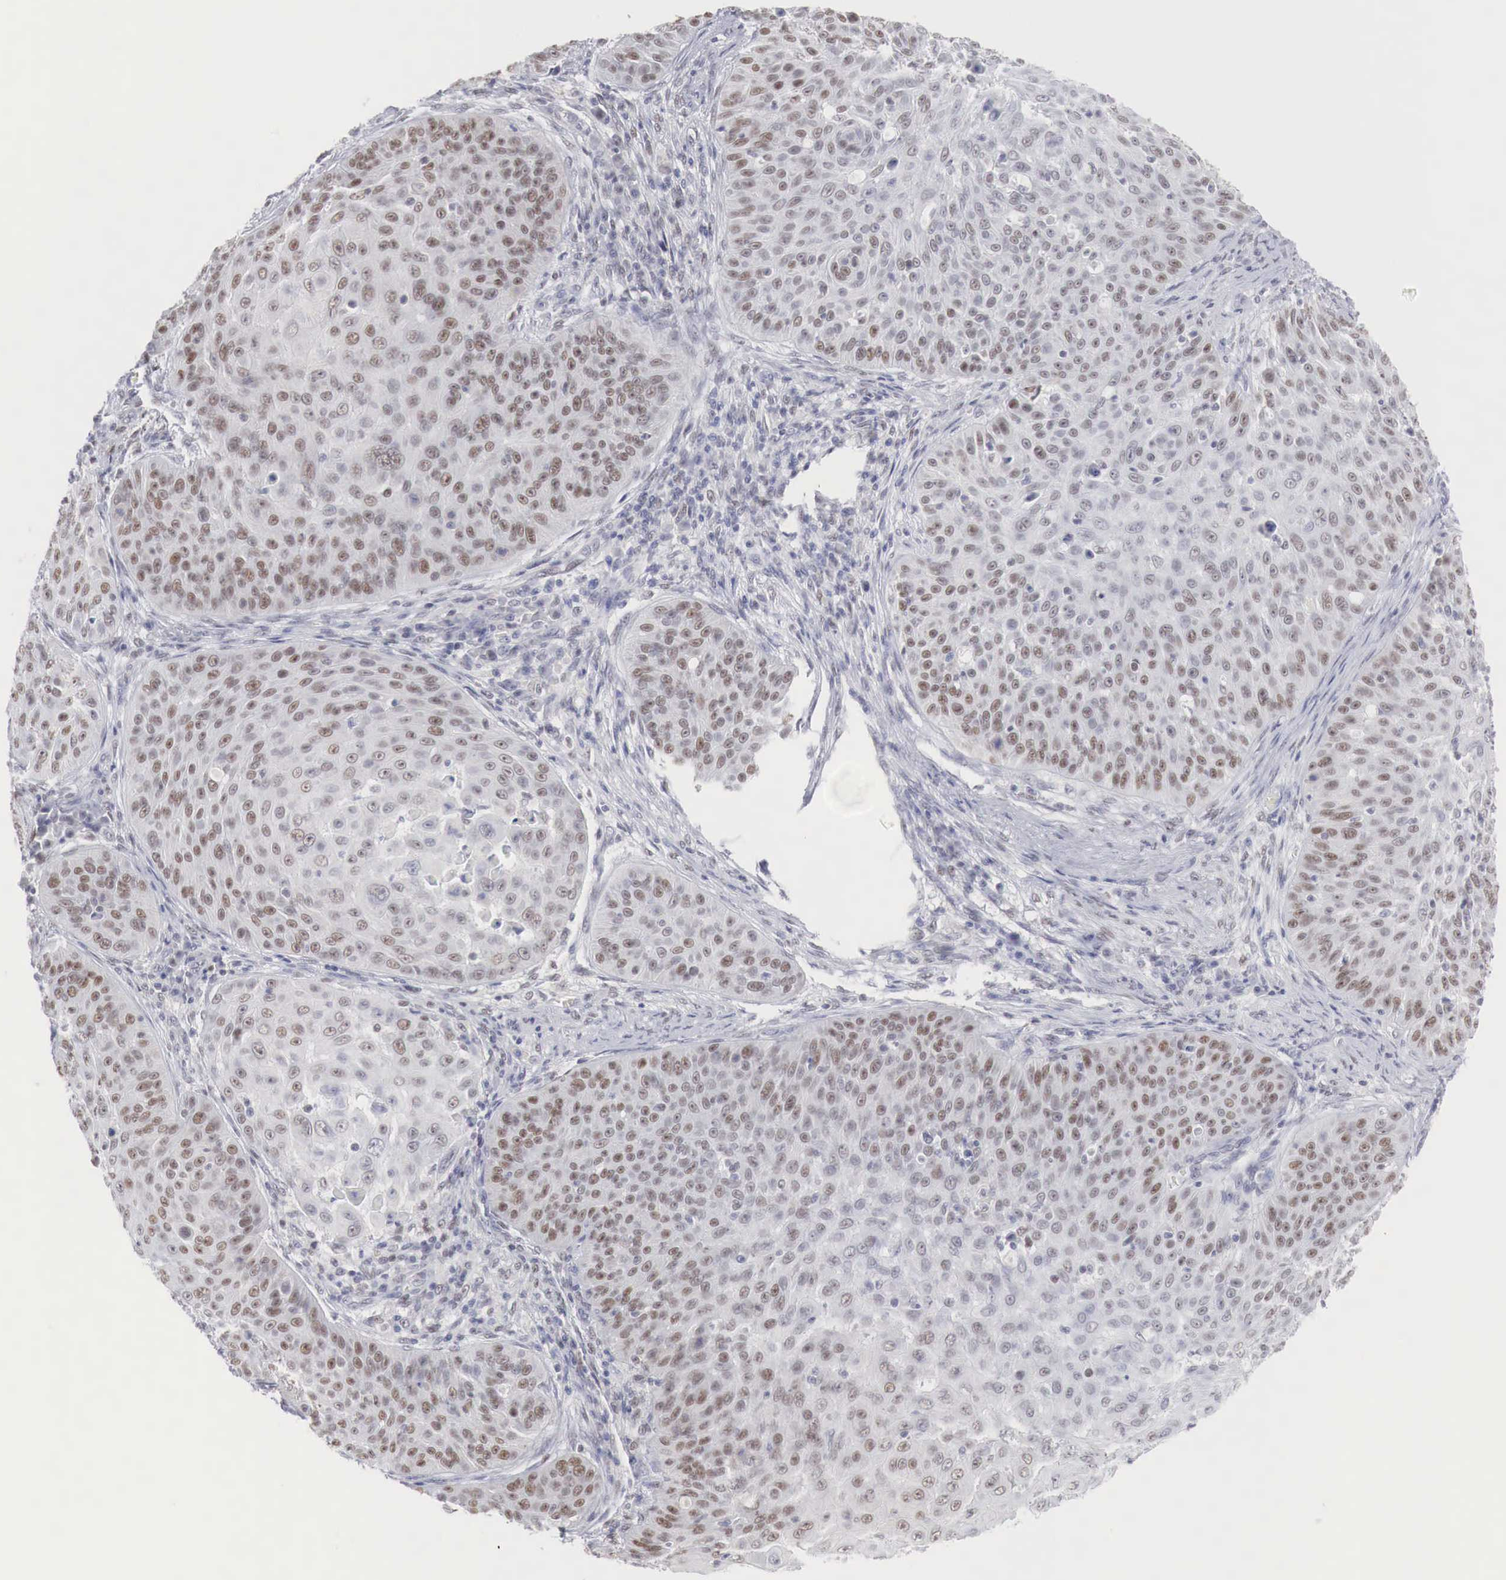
{"staining": {"intensity": "moderate", "quantity": ">75%", "location": "nuclear"}, "tissue": "skin cancer", "cell_type": "Tumor cells", "image_type": "cancer", "snomed": [{"axis": "morphology", "description": "Squamous cell carcinoma, NOS"}, {"axis": "topography", "description": "Skin"}], "caption": "Moderate nuclear positivity is seen in about >75% of tumor cells in skin cancer (squamous cell carcinoma).", "gene": "FOXP2", "patient": {"sex": "male", "age": 82}}